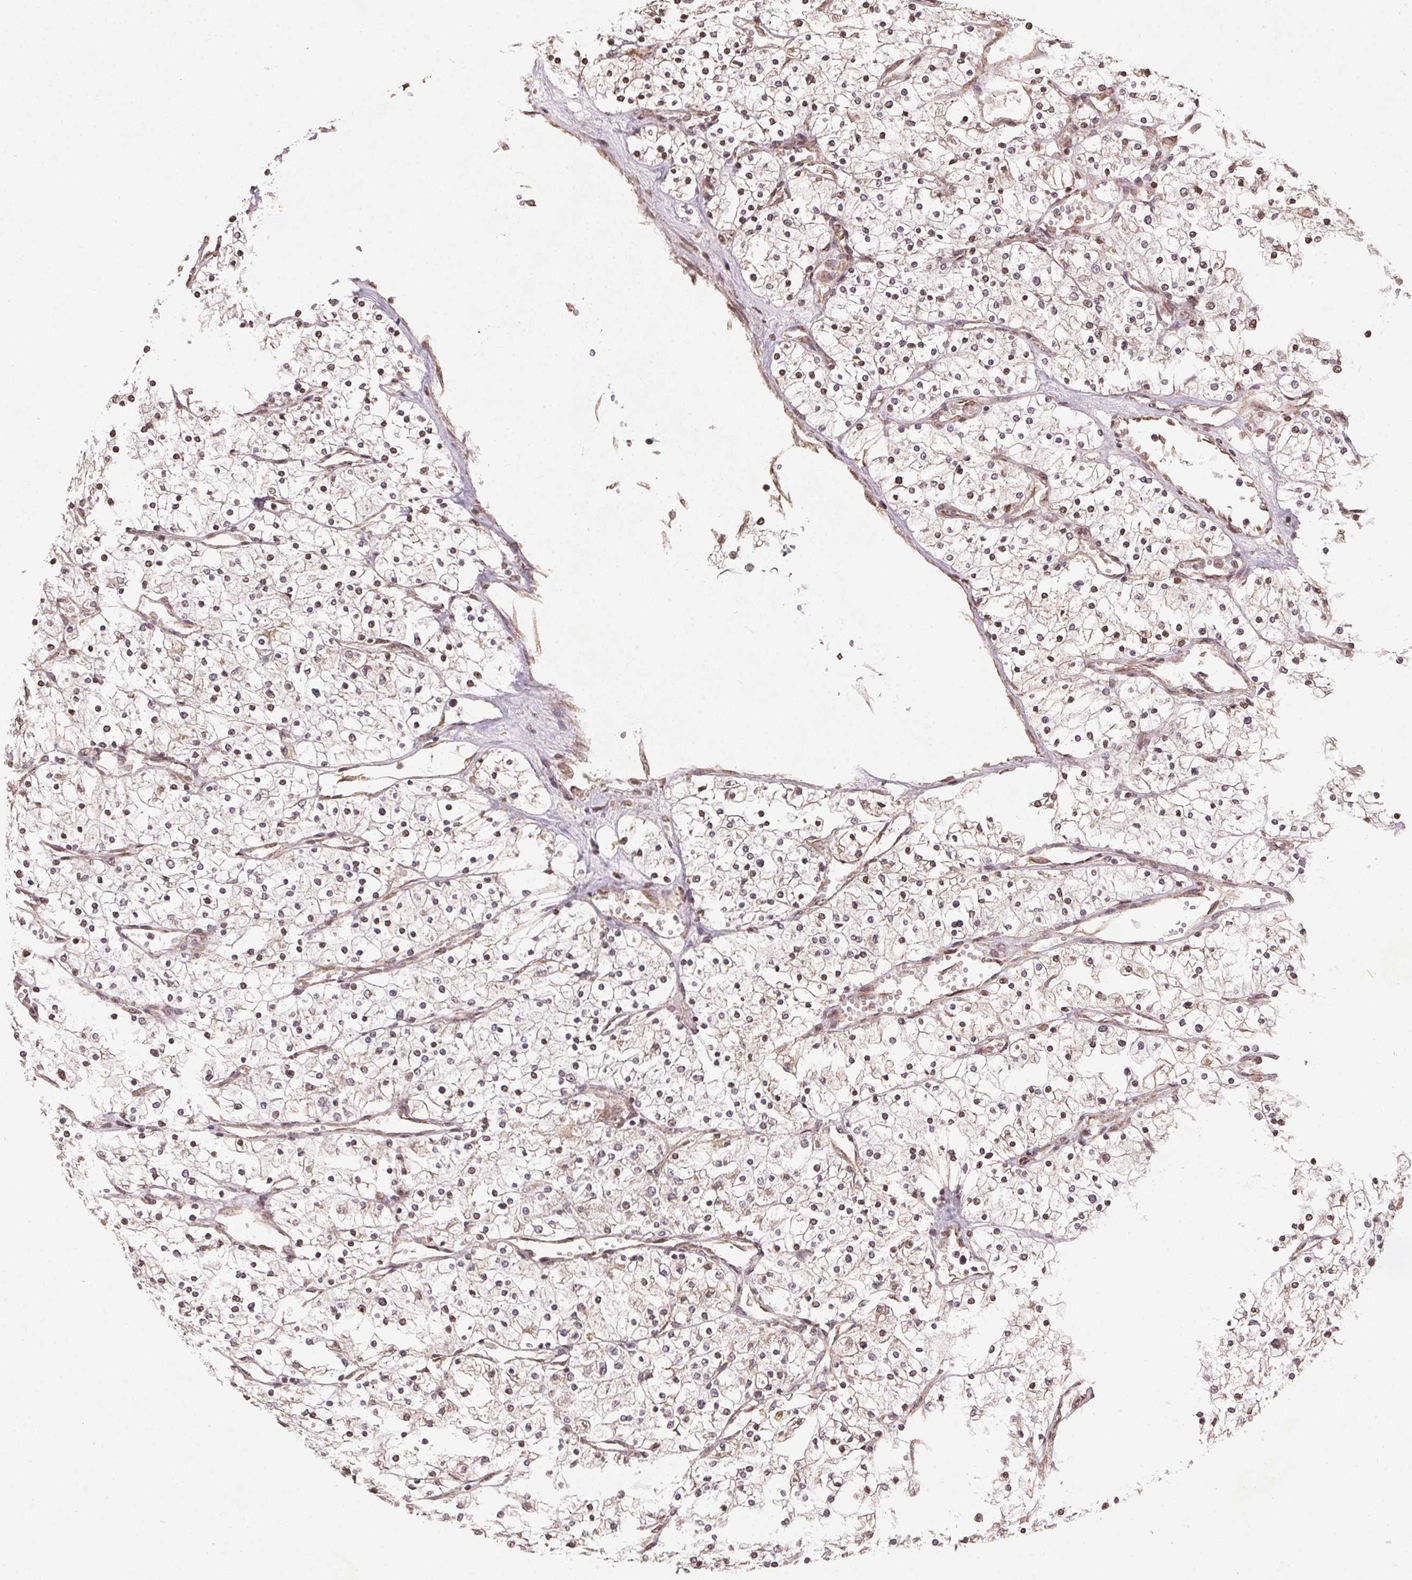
{"staining": {"intensity": "weak", "quantity": "25%-75%", "location": "cytoplasmic/membranous"}, "tissue": "renal cancer", "cell_type": "Tumor cells", "image_type": "cancer", "snomed": [{"axis": "morphology", "description": "Adenocarcinoma, NOS"}, {"axis": "topography", "description": "Kidney"}], "caption": "Human renal cancer (adenocarcinoma) stained for a protein (brown) demonstrates weak cytoplasmic/membranous positive positivity in approximately 25%-75% of tumor cells.", "gene": "SPRED2", "patient": {"sex": "male", "age": 80}}